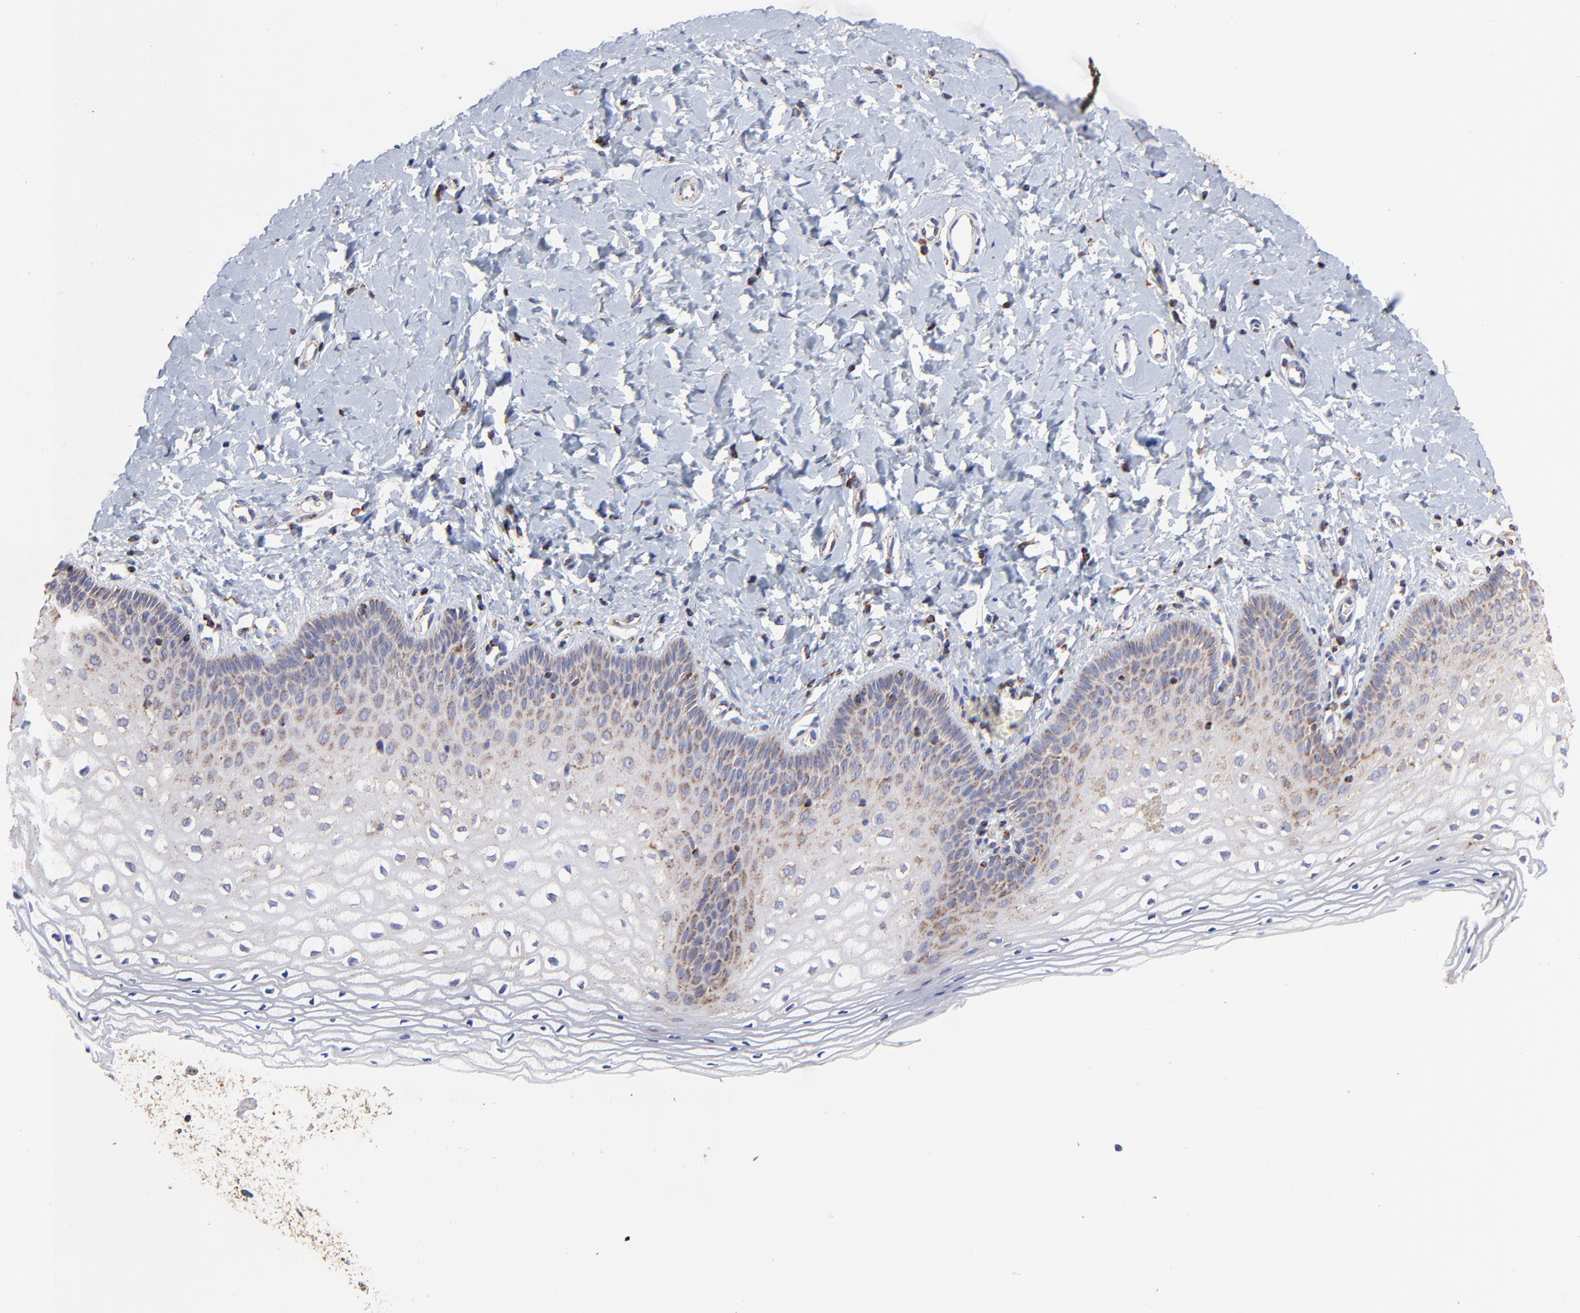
{"staining": {"intensity": "moderate", "quantity": "25%-75%", "location": "cytoplasmic/membranous"}, "tissue": "vagina", "cell_type": "Squamous epithelial cells", "image_type": "normal", "snomed": [{"axis": "morphology", "description": "Normal tissue, NOS"}, {"axis": "topography", "description": "Vagina"}], "caption": "Immunohistochemistry (IHC) photomicrograph of unremarkable vagina: human vagina stained using immunohistochemistry displays medium levels of moderate protein expression localized specifically in the cytoplasmic/membranous of squamous epithelial cells, appearing as a cytoplasmic/membranous brown color.", "gene": "SSBP1", "patient": {"sex": "female", "age": 55}}